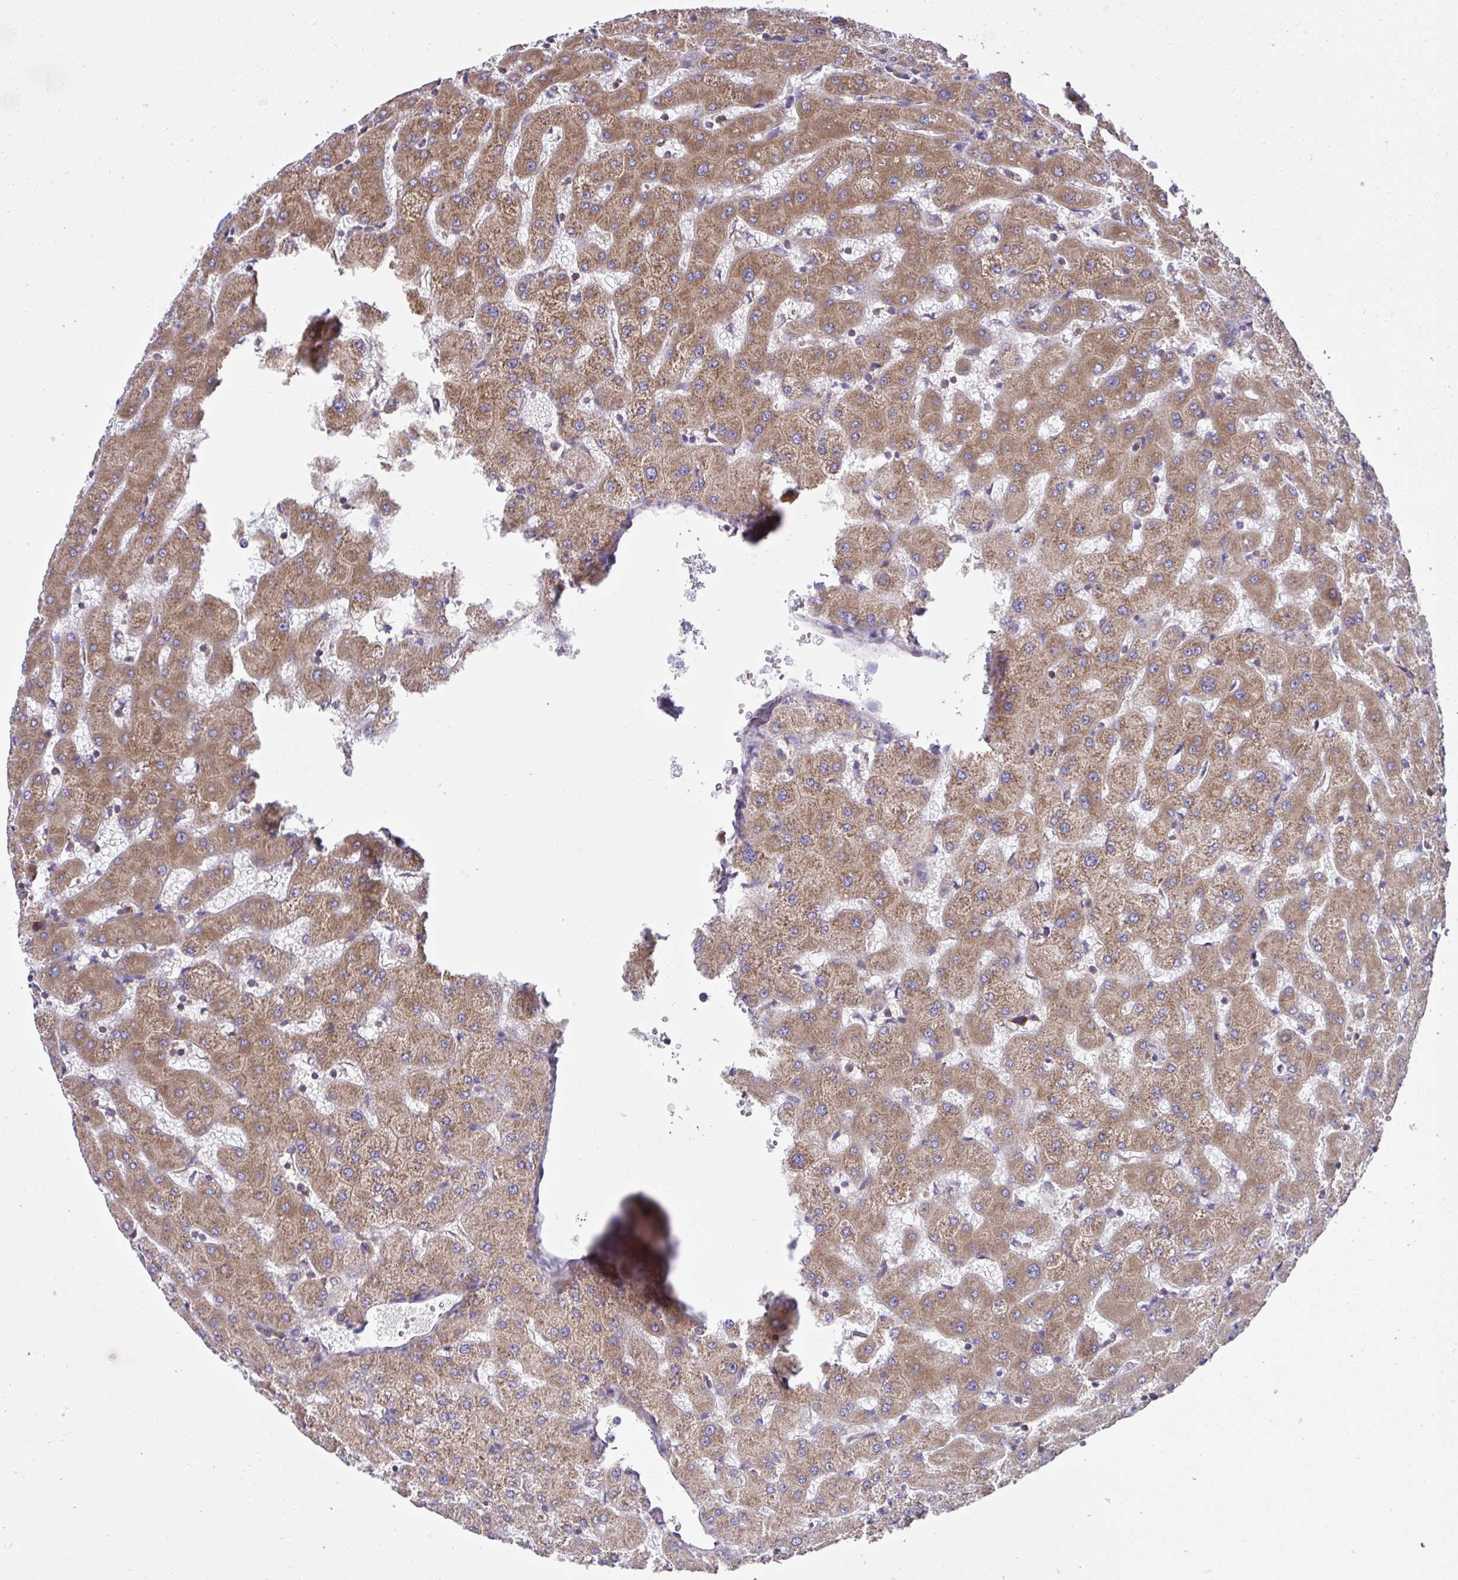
{"staining": {"intensity": "negative", "quantity": "none", "location": "none"}, "tissue": "liver", "cell_type": "Cholangiocytes", "image_type": "normal", "snomed": [{"axis": "morphology", "description": "Normal tissue, NOS"}, {"axis": "topography", "description": "Liver"}], "caption": "Immunohistochemistry photomicrograph of unremarkable liver stained for a protein (brown), which displays no staining in cholangiocytes. Brightfield microscopy of immunohistochemistry (IHC) stained with DAB (brown) and hematoxylin (blue), captured at high magnification.", "gene": "RPS7", "patient": {"sex": "female", "age": 63}}